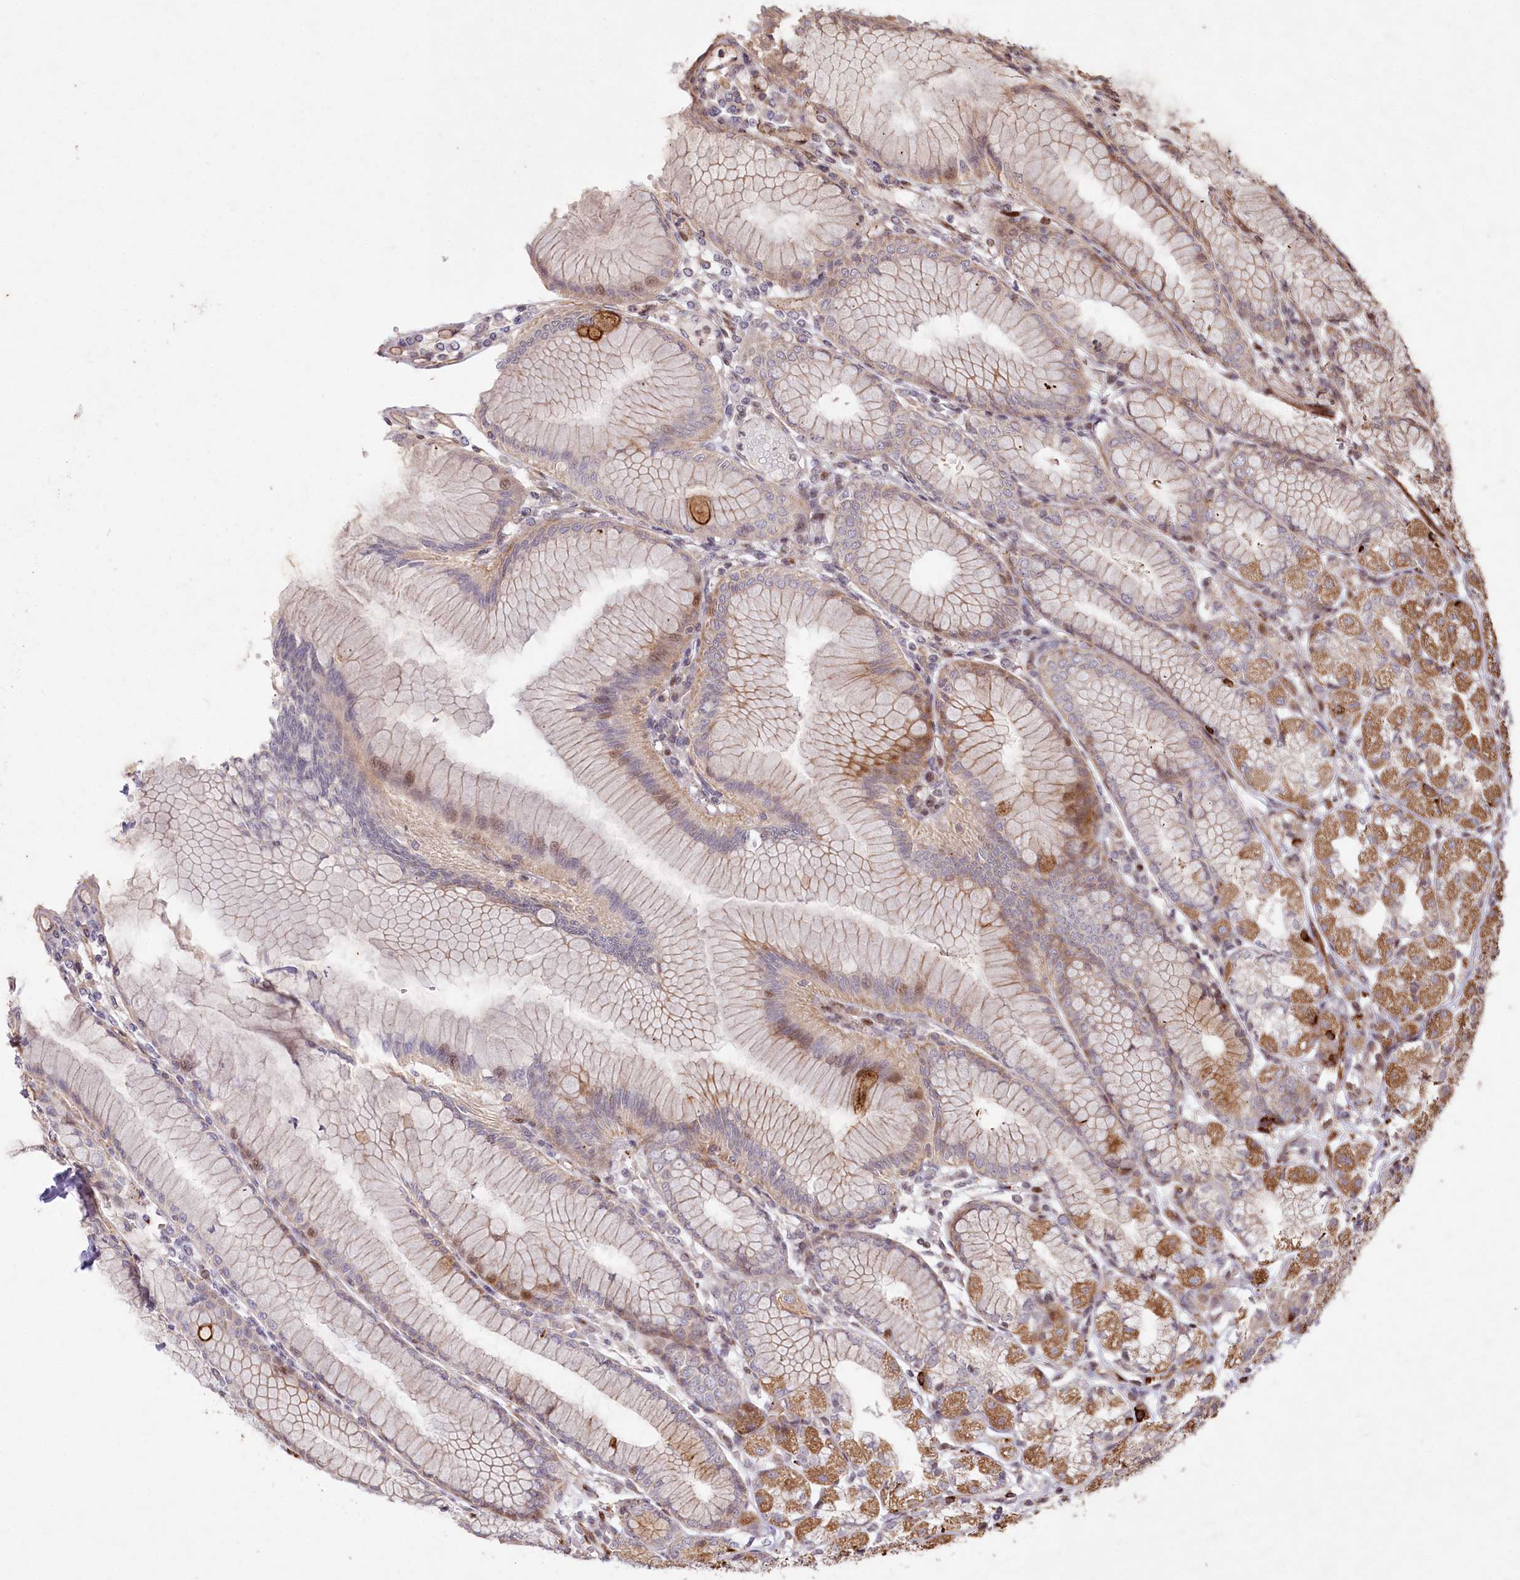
{"staining": {"intensity": "moderate", "quantity": "25%-75%", "location": "cytoplasmic/membranous,nuclear"}, "tissue": "stomach", "cell_type": "Glandular cells", "image_type": "normal", "snomed": [{"axis": "morphology", "description": "Normal tissue, NOS"}, {"axis": "topography", "description": "Stomach"}], "caption": "DAB (3,3'-diaminobenzidine) immunohistochemical staining of normal human stomach exhibits moderate cytoplasmic/membranous,nuclear protein staining in about 25%-75% of glandular cells. The staining was performed using DAB, with brown indicating positive protein expression. Nuclei are stained blue with hematoxylin.", "gene": "PSTK", "patient": {"sex": "female", "age": 57}}